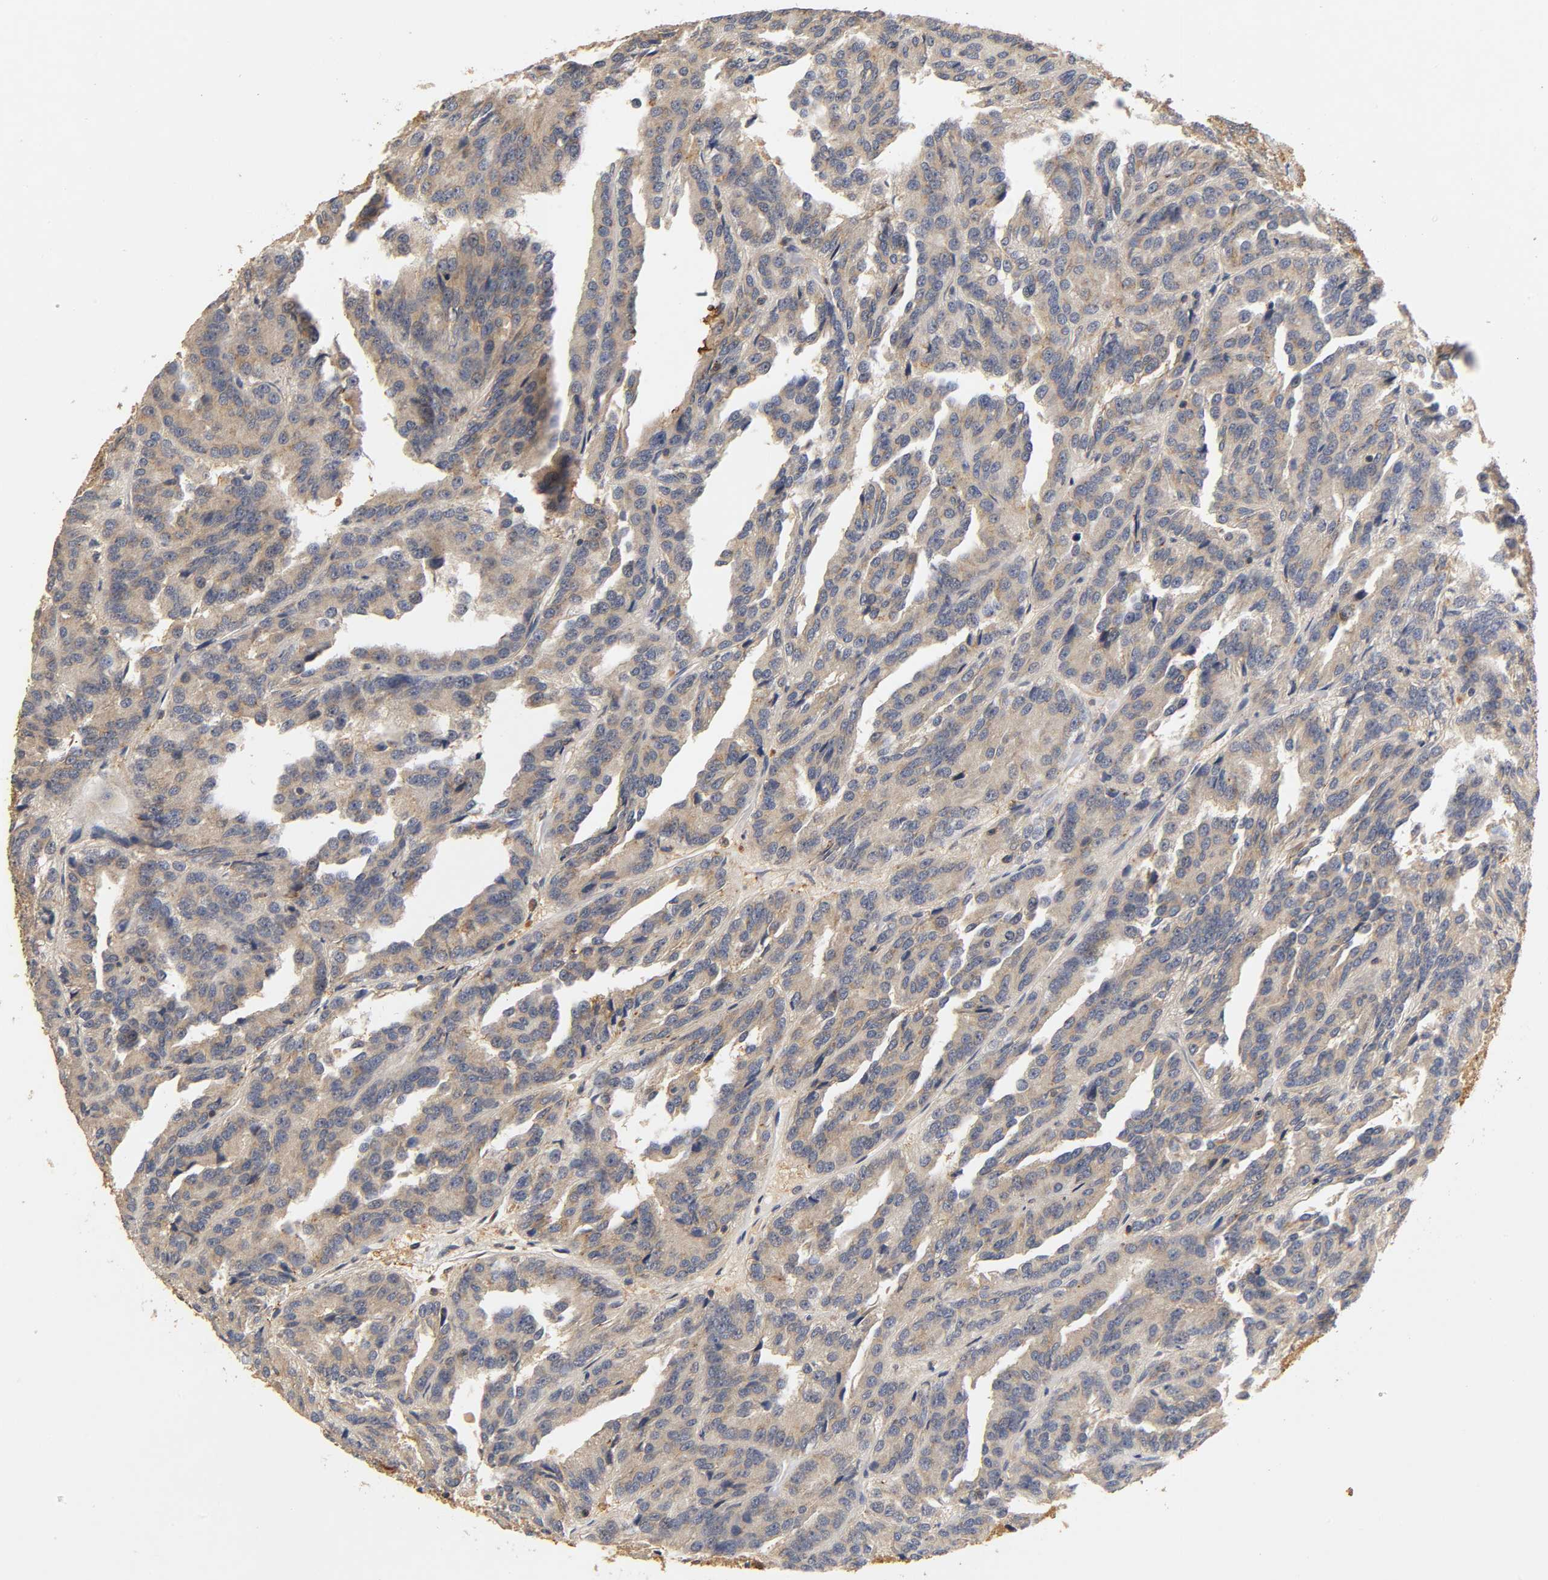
{"staining": {"intensity": "weak", "quantity": "25%-75%", "location": "cytoplasmic/membranous"}, "tissue": "renal cancer", "cell_type": "Tumor cells", "image_type": "cancer", "snomed": [{"axis": "morphology", "description": "Adenocarcinoma, NOS"}, {"axis": "topography", "description": "Kidney"}], "caption": "High-power microscopy captured an IHC photomicrograph of renal cancer (adenocarcinoma), revealing weak cytoplasmic/membranous positivity in approximately 25%-75% of tumor cells.", "gene": "SCAP", "patient": {"sex": "male", "age": 46}}